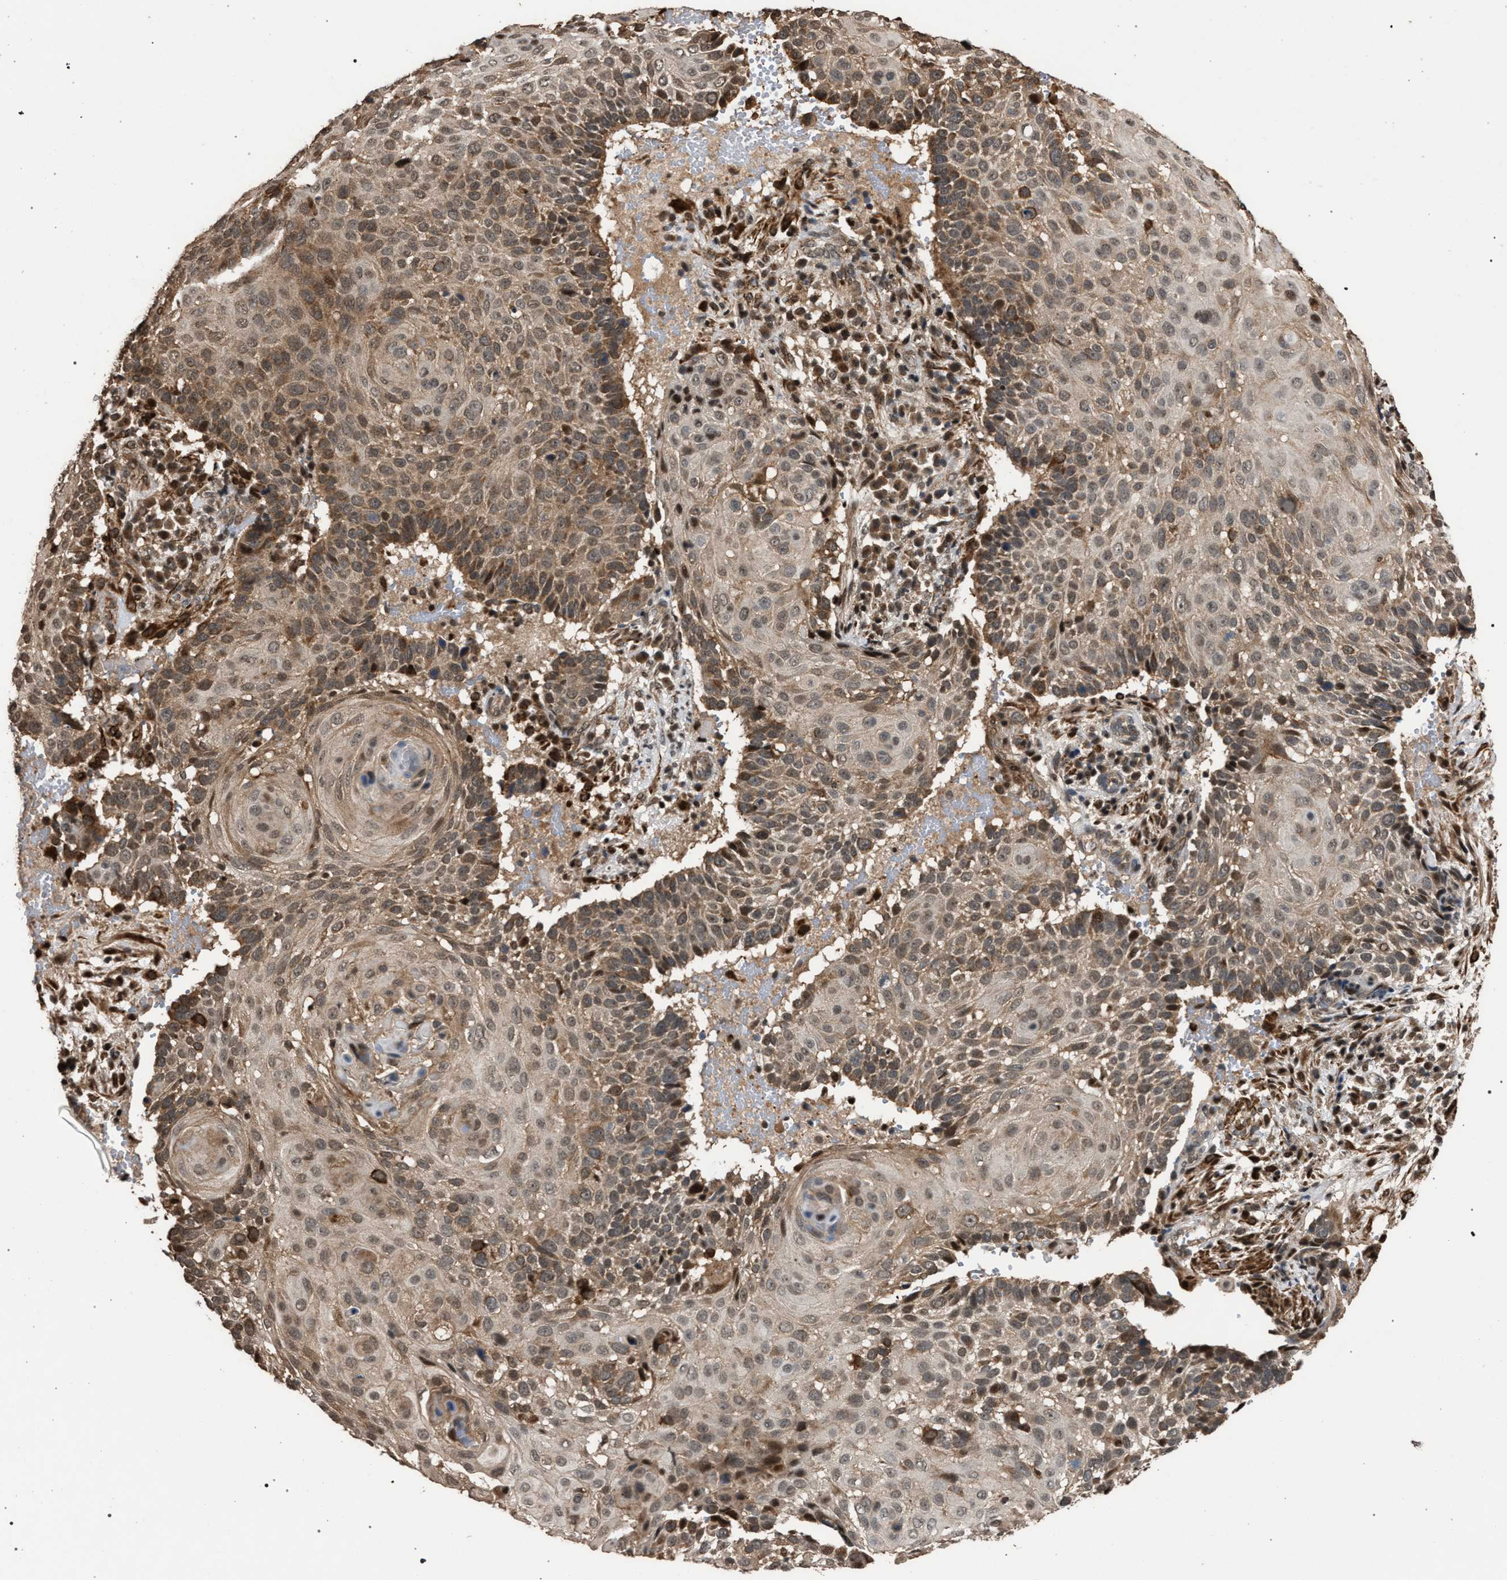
{"staining": {"intensity": "moderate", "quantity": ">75%", "location": "cytoplasmic/membranous"}, "tissue": "cervical cancer", "cell_type": "Tumor cells", "image_type": "cancer", "snomed": [{"axis": "morphology", "description": "Squamous cell carcinoma, NOS"}, {"axis": "topography", "description": "Cervix"}], "caption": "Immunohistochemistry (IHC) staining of cervical cancer, which reveals medium levels of moderate cytoplasmic/membranous positivity in about >75% of tumor cells indicating moderate cytoplasmic/membranous protein expression. The staining was performed using DAB (brown) for protein detection and nuclei were counterstained in hematoxylin (blue).", "gene": "NAA35", "patient": {"sex": "female", "age": 74}}